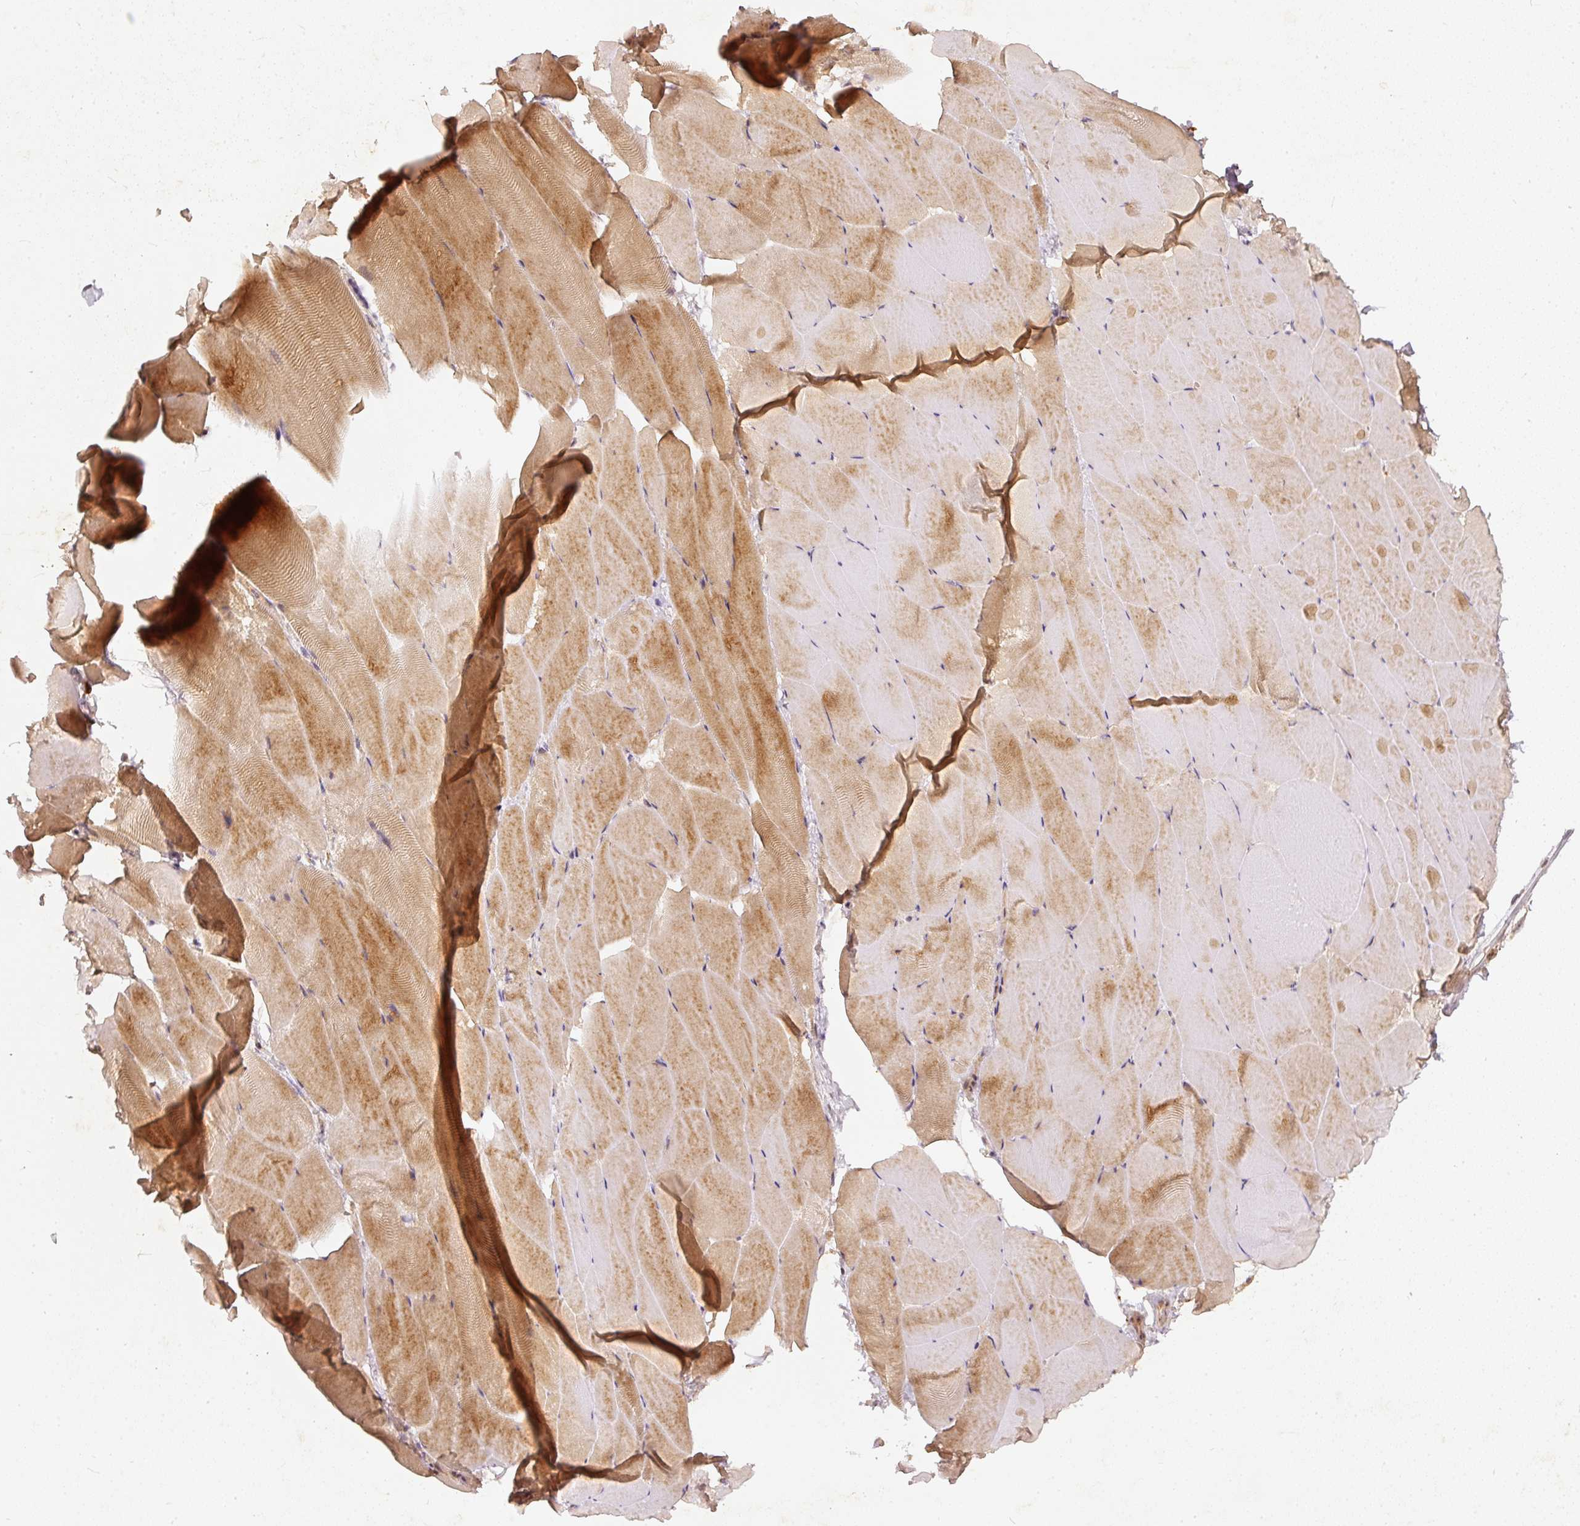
{"staining": {"intensity": "moderate", "quantity": "25%-75%", "location": "cytoplasmic/membranous"}, "tissue": "skeletal muscle", "cell_type": "Myocytes", "image_type": "normal", "snomed": [{"axis": "morphology", "description": "Normal tissue, NOS"}, {"axis": "topography", "description": "Skeletal muscle"}], "caption": "The micrograph reveals immunohistochemical staining of benign skeletal muscle. There is moderate cytoplasmic/membranous positivity is present in approximately 25%-75% of myocytes. (Stains: DAB in brown, nuclei in blue, Microscopy: brightfield microscopy at high magnification).", "gene": "ZNF580", "patient": {"sex": "female", "age": 64}}